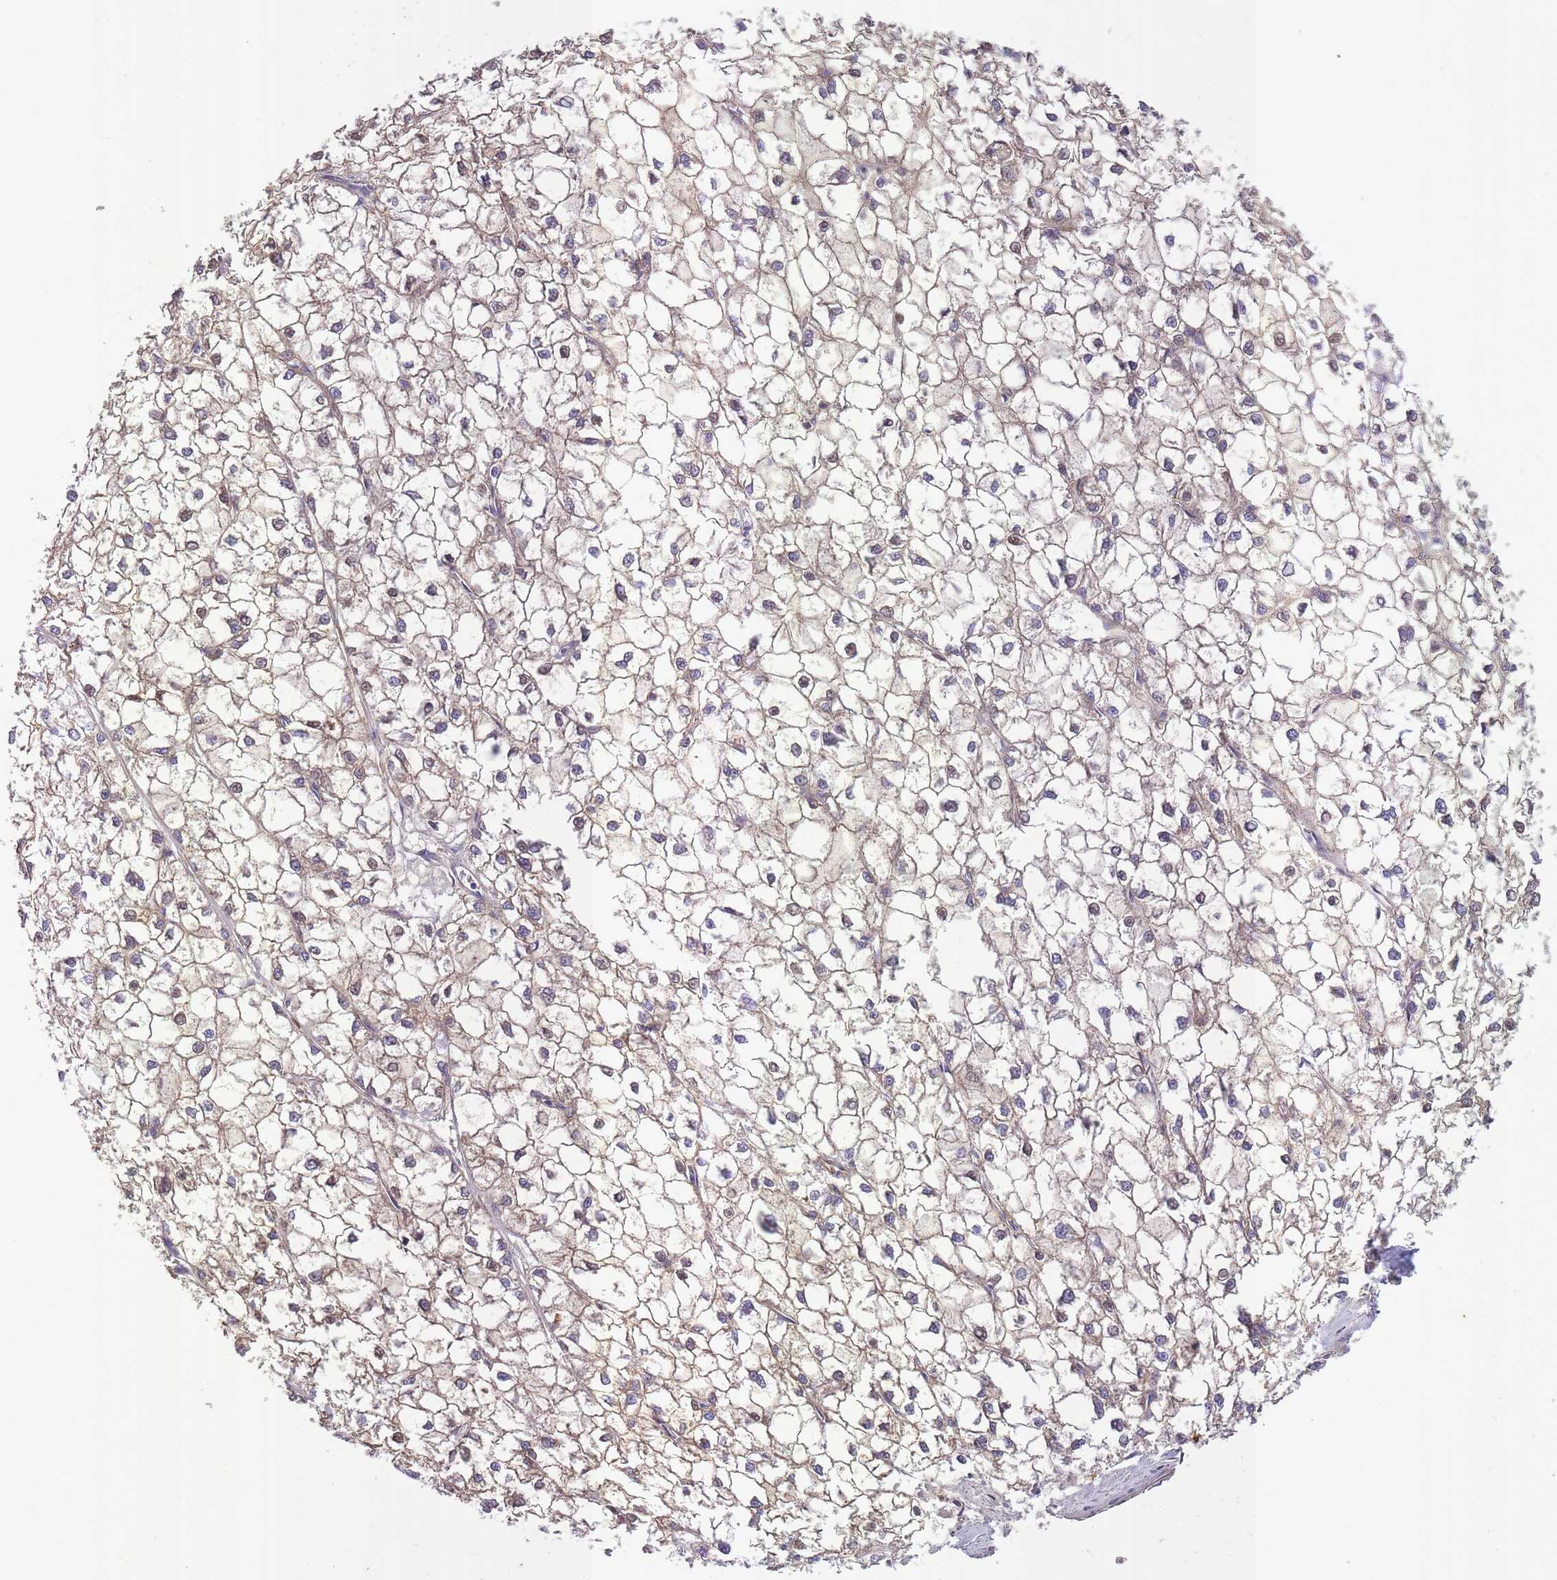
{"staining": {"intensity": "negative", "quantity": "none", "location": "none"}, "tissue": "liver cancer", "cell_type": "Tumor cells", "image_type": "cancer", "snomed": [{"axis": "morphology", "description": "Carcinoma, Hepatocellular, NOS"}, {"axis": "topography", "description": "Liver"}], "caption": "Hepatocellular carcinoma (liver) stained for a protein using immunohistochemistry demonstrates no expression tumor cells.", "gene": "IGKV1D-42", "patient": {"sex": "female", "age": 43}}